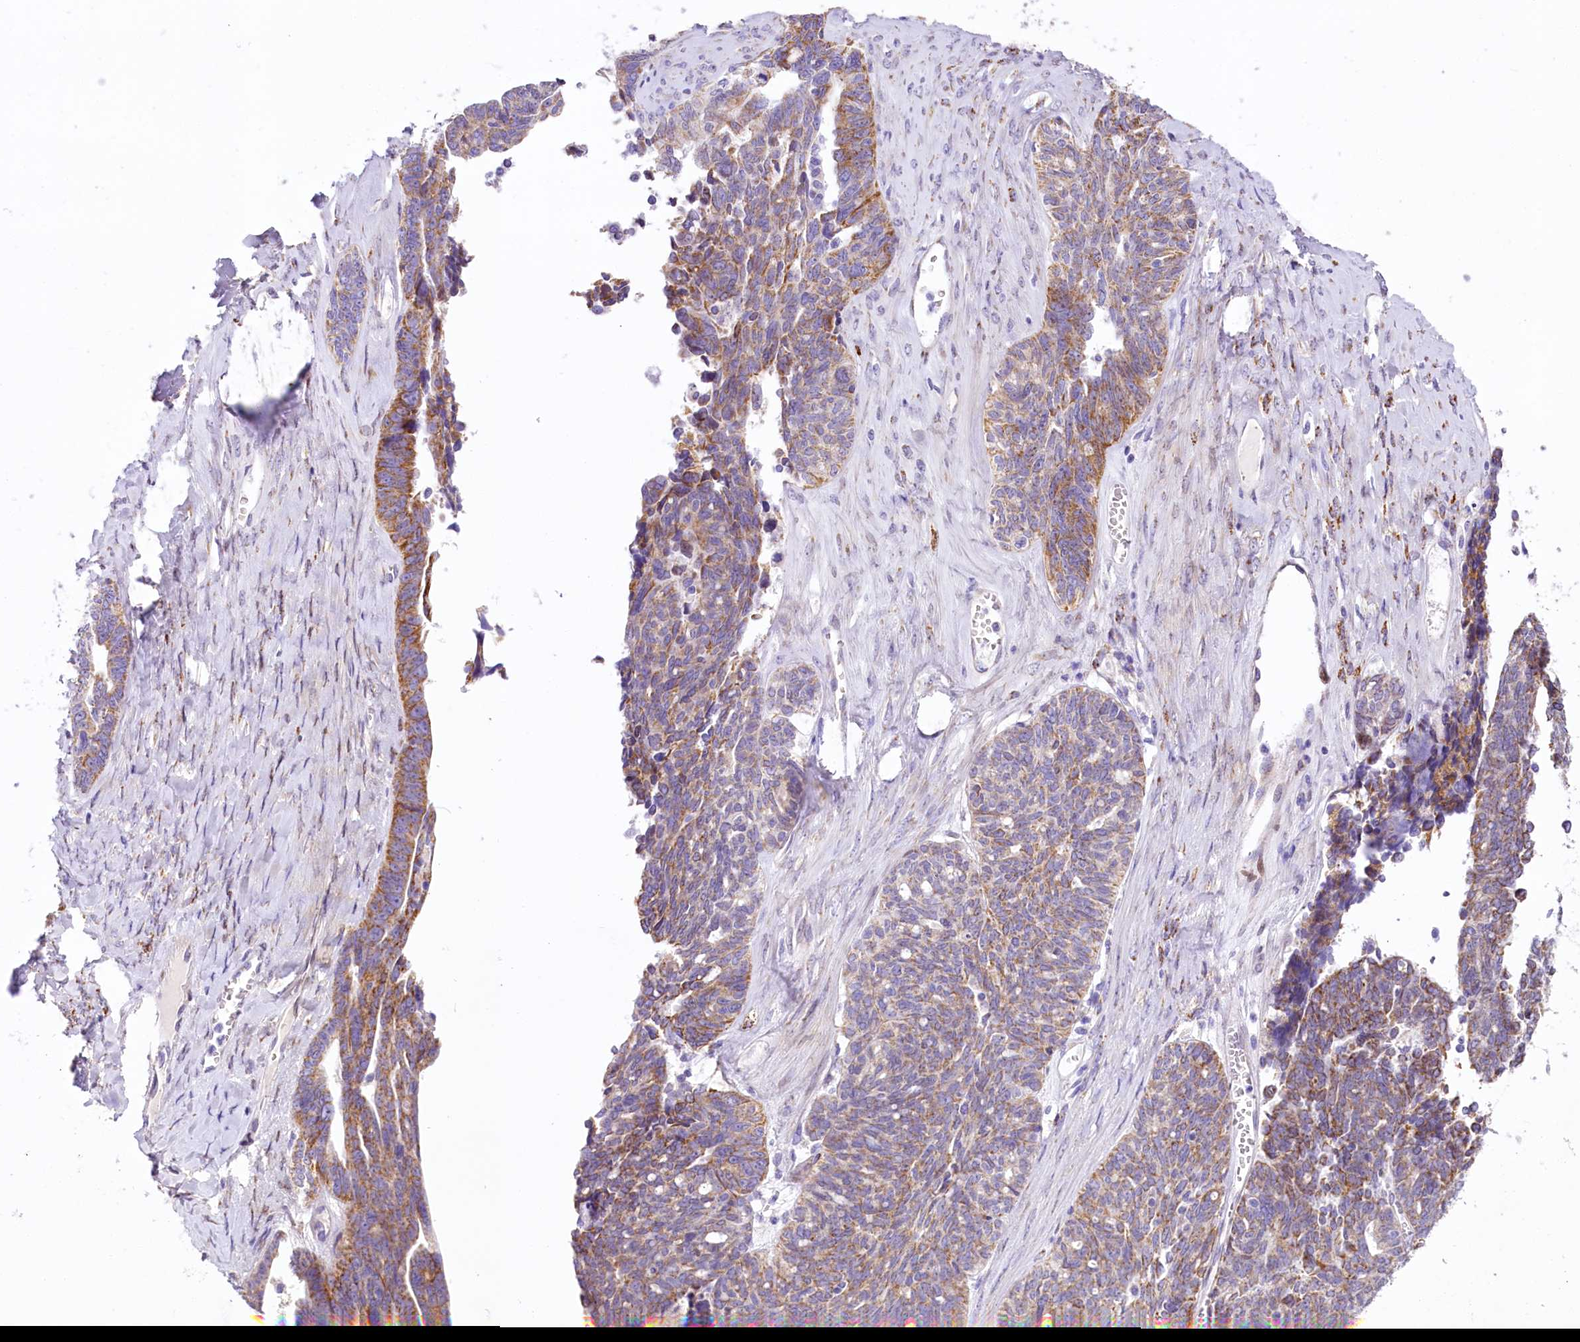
{"staining": {"intensity": "moderate", "quantity": ">75%", "location": "cytoplasmic/membranous"}, "tissue": "ovarian cancer", "cell_type": "Tumor cells", "image_type": "cancer", "snomed": [{"axis": "morphology", "description": "Cystadenocarcinoma, serous, NOS"}, {"axis": "topography", "description": "Ovary"}], "caption": "Ovarian cancer (serous cystadenocarcinoma) tissue demonstrates moderate cytoplasmic/membranous expression in about >75% of tumor cells", "gene": "PPIP5K2", "patient": {"sex": "female", "age": 79}}